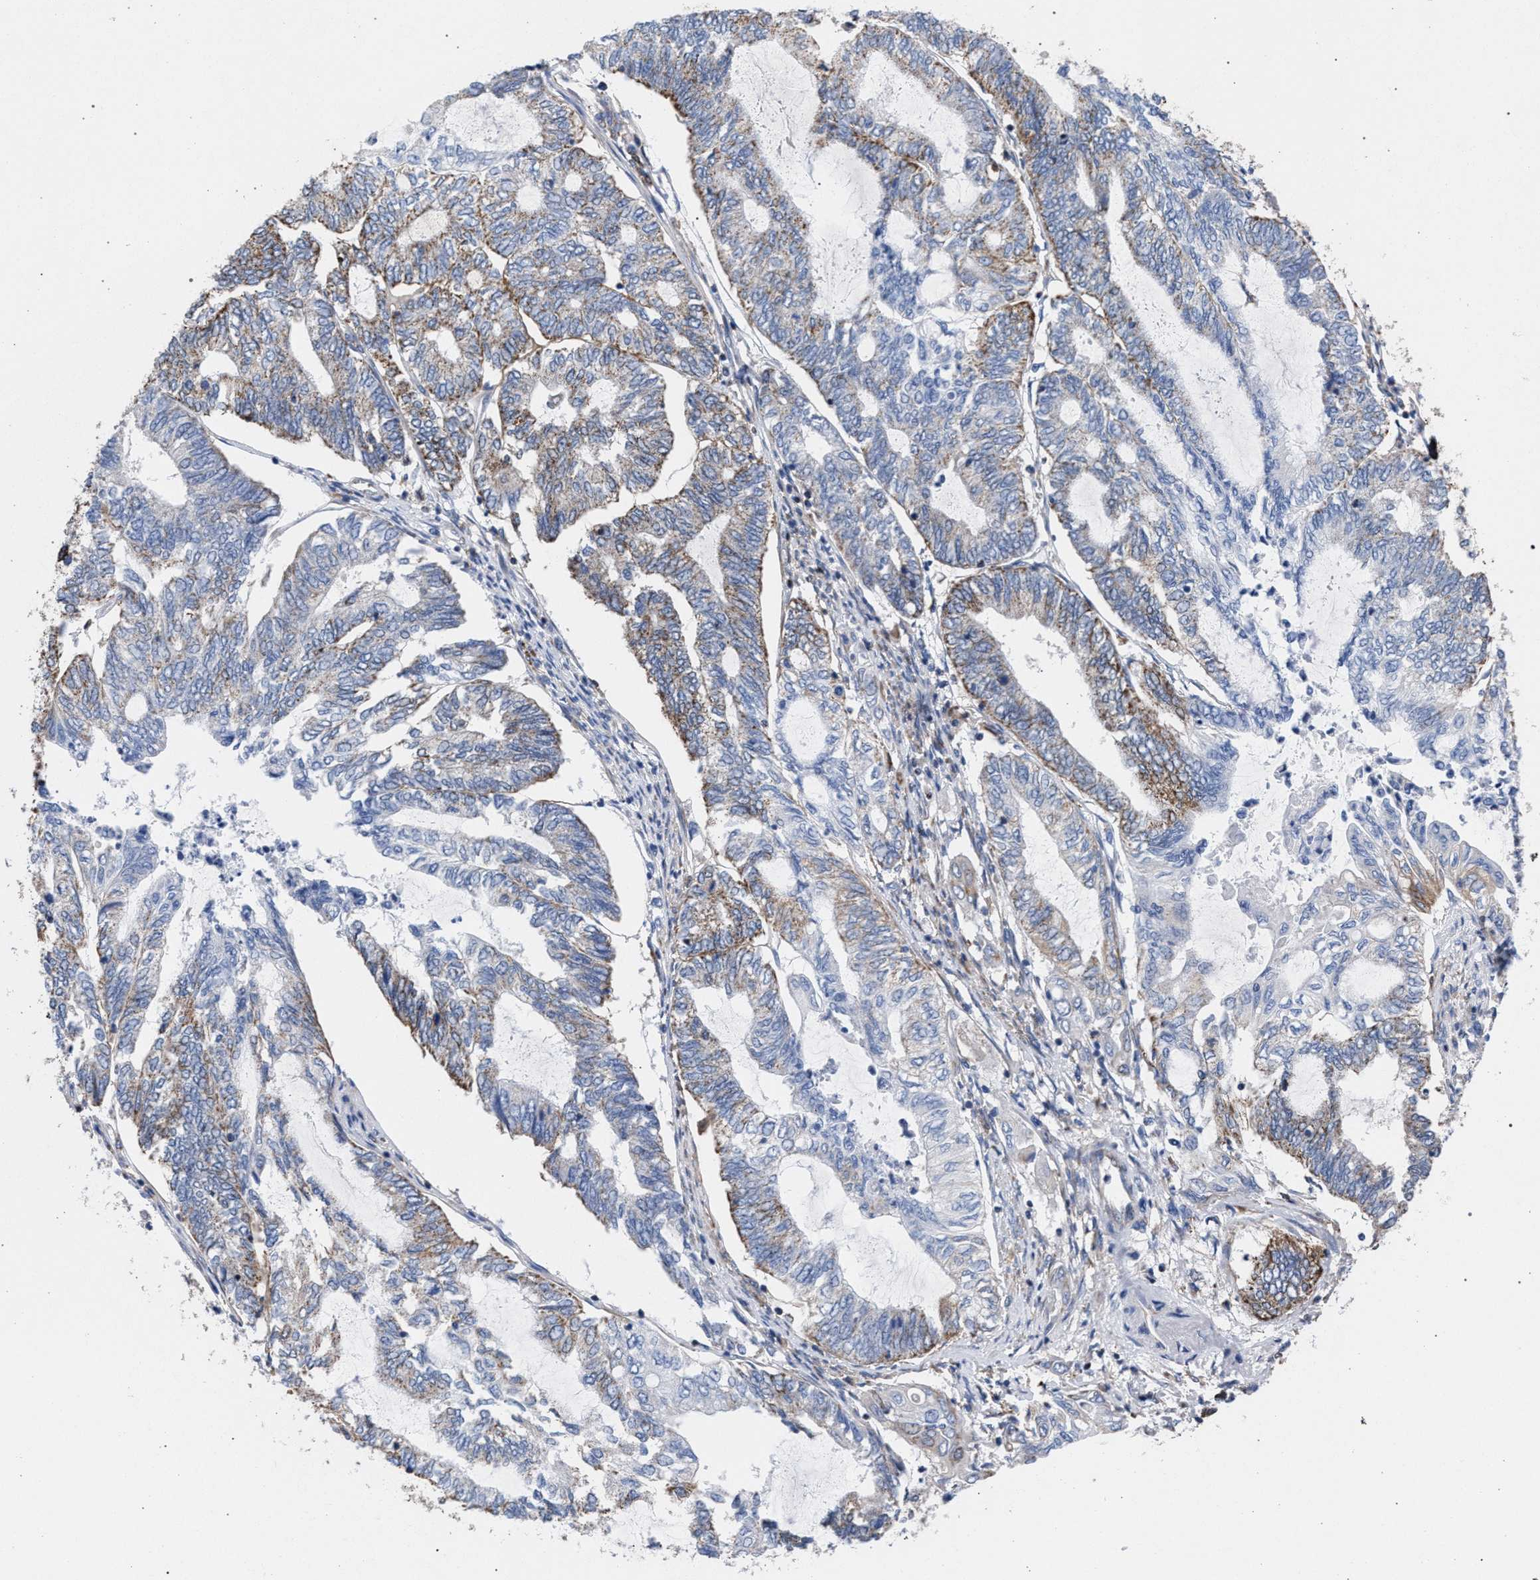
{"staining": {"intensity": "weak", "quantity": "25%-75%", "location": "cytoplasmic/membranous"}, "tissue": "endometrial cancer", "cell_type": "Tumor cells", "image_type": "cancer", "snomed": [{"axis": "morphology", "description": "Adenocarcinoma, NOS"}, {"axis": "topography", "description": "Uterus"}, {"axis": "topography", "description": "Endometrium"}], "caption": "Human adenocarcinoma (endometrial) stained for a protein (brown) displays weak cytoplasmic/membranous positive staining in approximately 25%-75% of tumor cells.", "gene": "ACADS", "patient": {"sex": "female", "age": 70}}